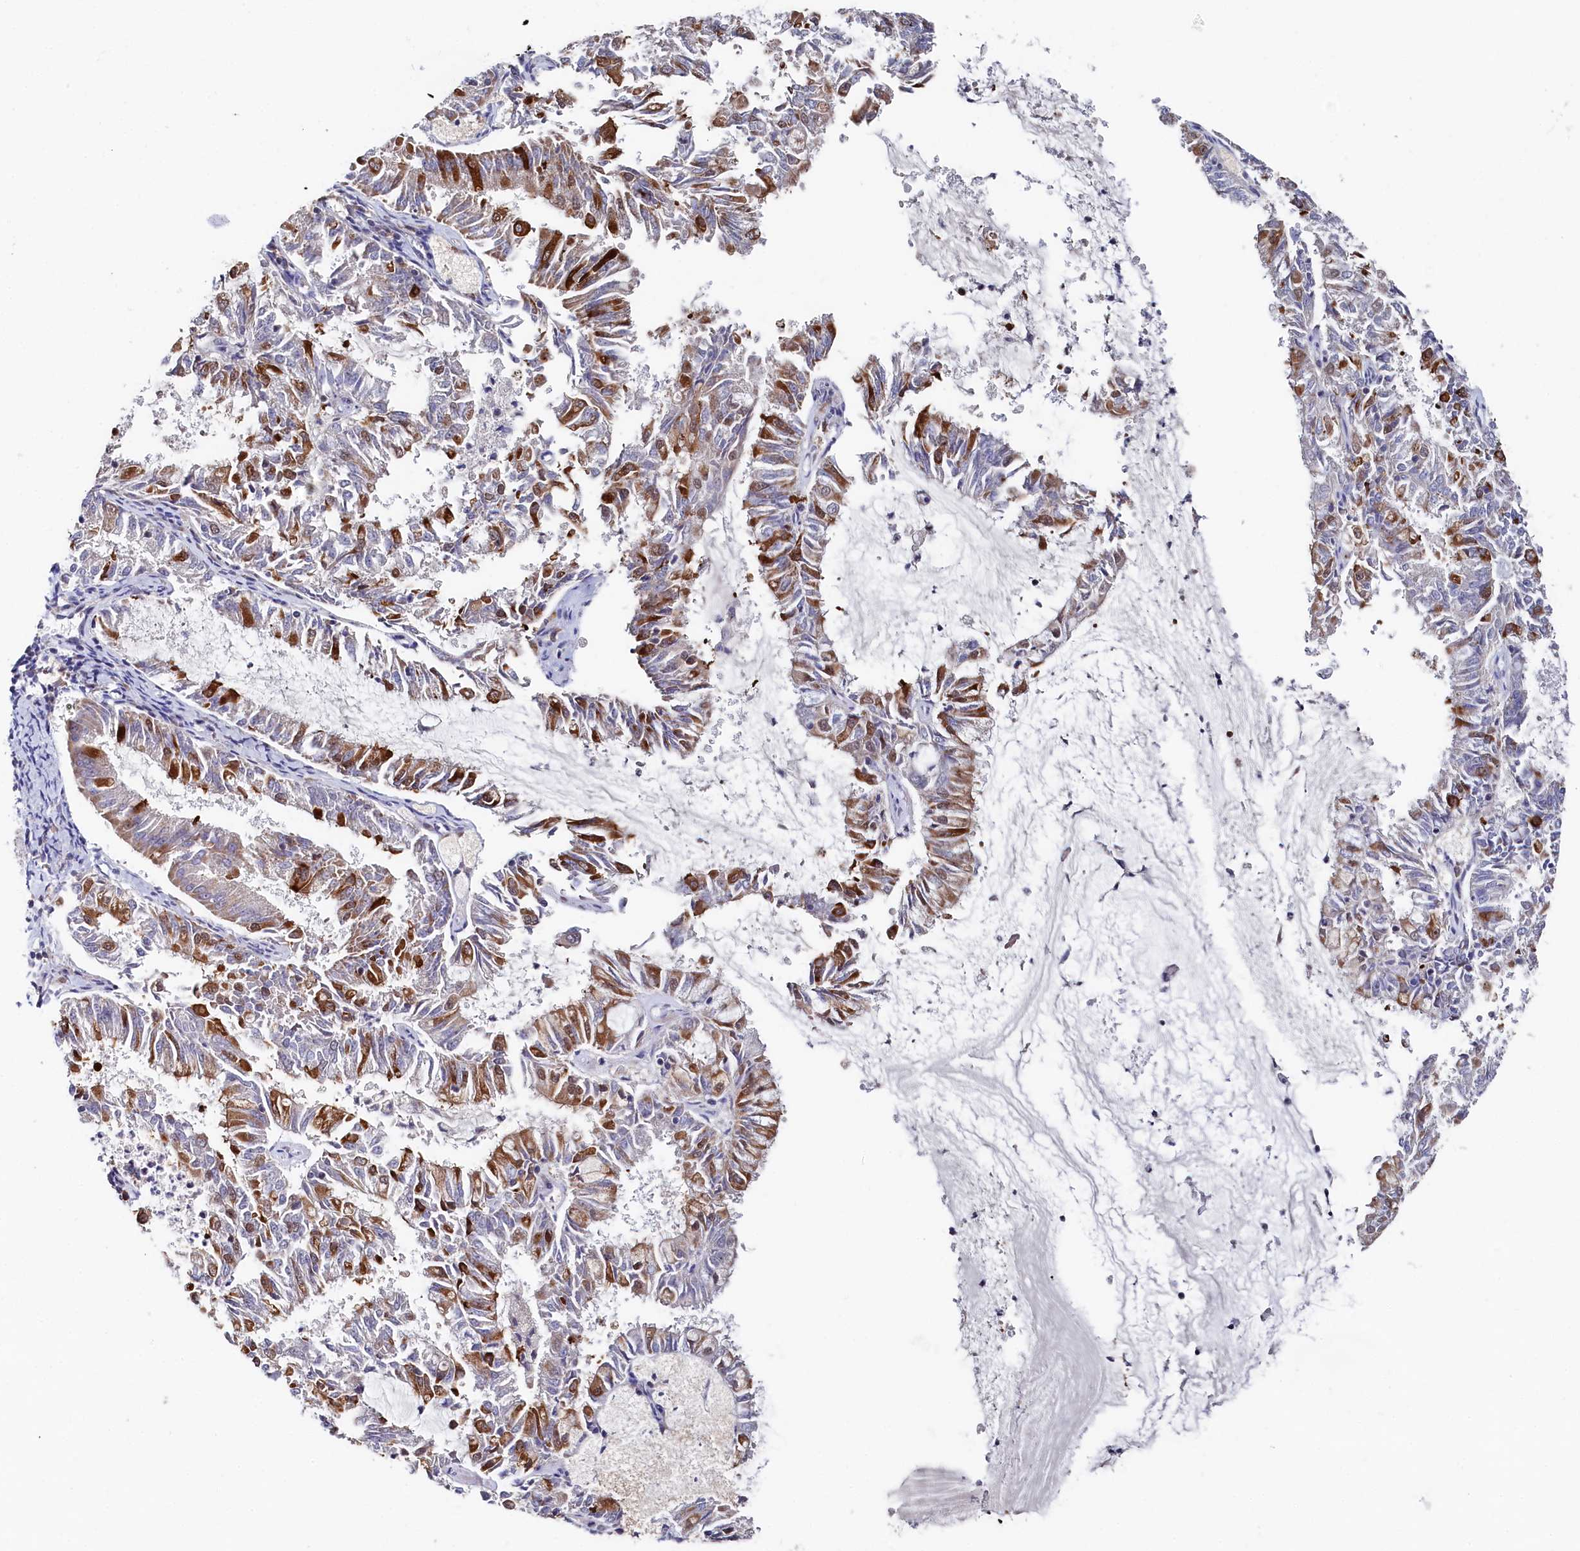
{"staining": {"intensity": "moderate", "quantity": "25%-75%", "location": "cytoplasmic/membranous,nuclear"}, "tissue": "endometrial cancer", "cell_type": "Tumor cells", "image_type": "cancer", "snomed": [{"axis": "morphology", "description": "Adenocarcinoma, NOS"}, {"axis": "topography", "description": "Endometrium"}], "caption": "This micrograph shows immunohistochemistry staining of endometrial cancer (adenocarcinoma), with medium moderate cytoplasmic/membranous and nuclear expression in approximately 25%-75% of tumor cells.", "gene": "TIGD4", "patient": {"sex": "female", "age": 57}}